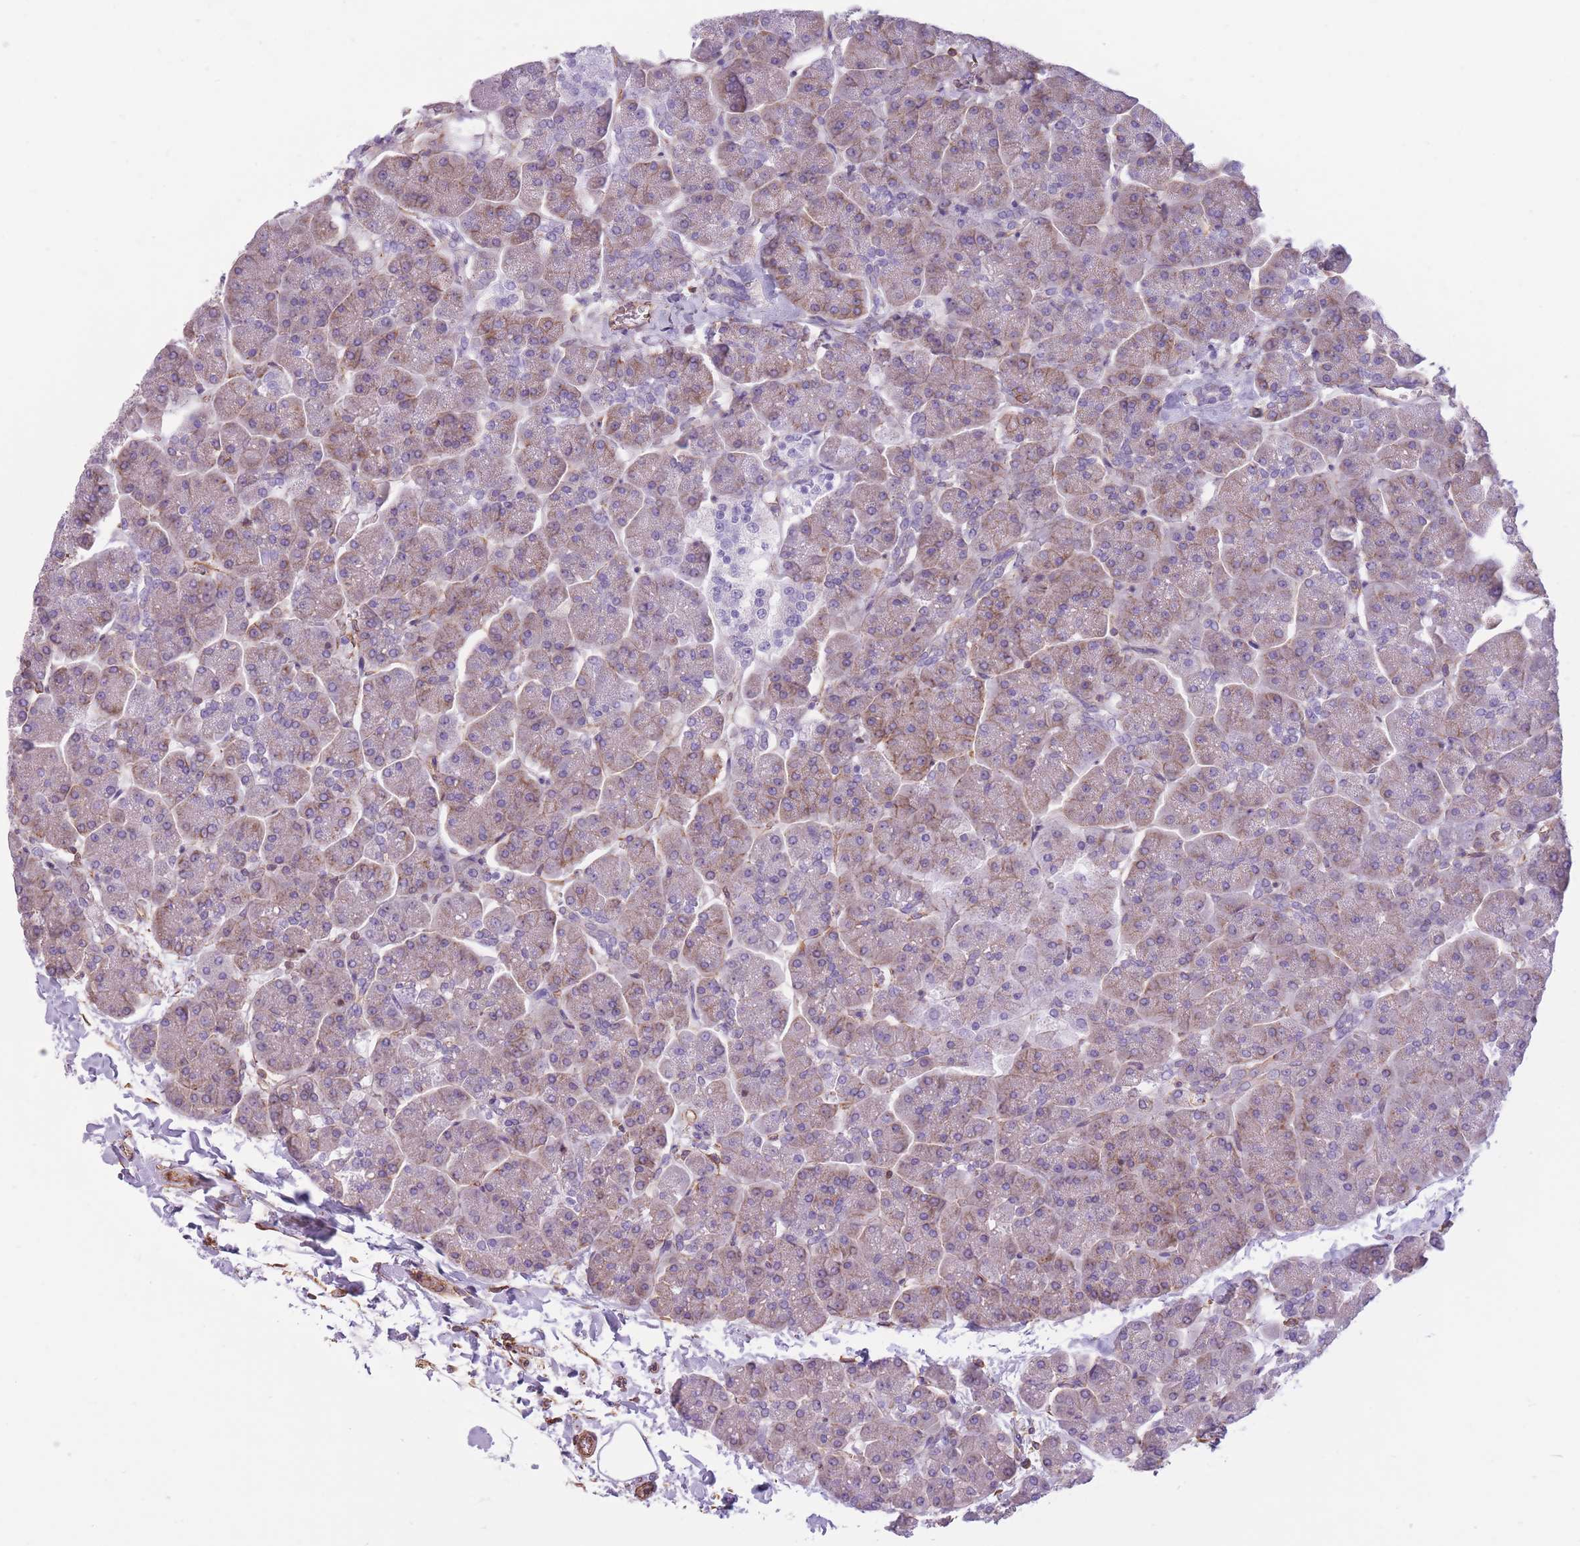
{"staining": {"intensity": "weak", "quantity": "25%-75%", "location": "cytoplasmic/membranous"}, "tissue": "pancreas", "cell_type": "Exocrine glandular cells", "image_type": "normal", "snomed": [{"axis": "morphology", "description": "Normal tissue, NOS"}, {"axis": "topography", "description": "Pancreas"}, {"axis": "topography", "description": "Peripheral nerve tissue"}], "caption": "Brown immunohistochemical staining in unremarkable pancreas reveals weak cytoplasmic/membranous expression in about 25%-75% of exocrine glandular cells. (Brightfield microscopy of DAB IHC at high magnification).", "gene": "ADD1", "patient": {"sex": "male", "age": 54}}